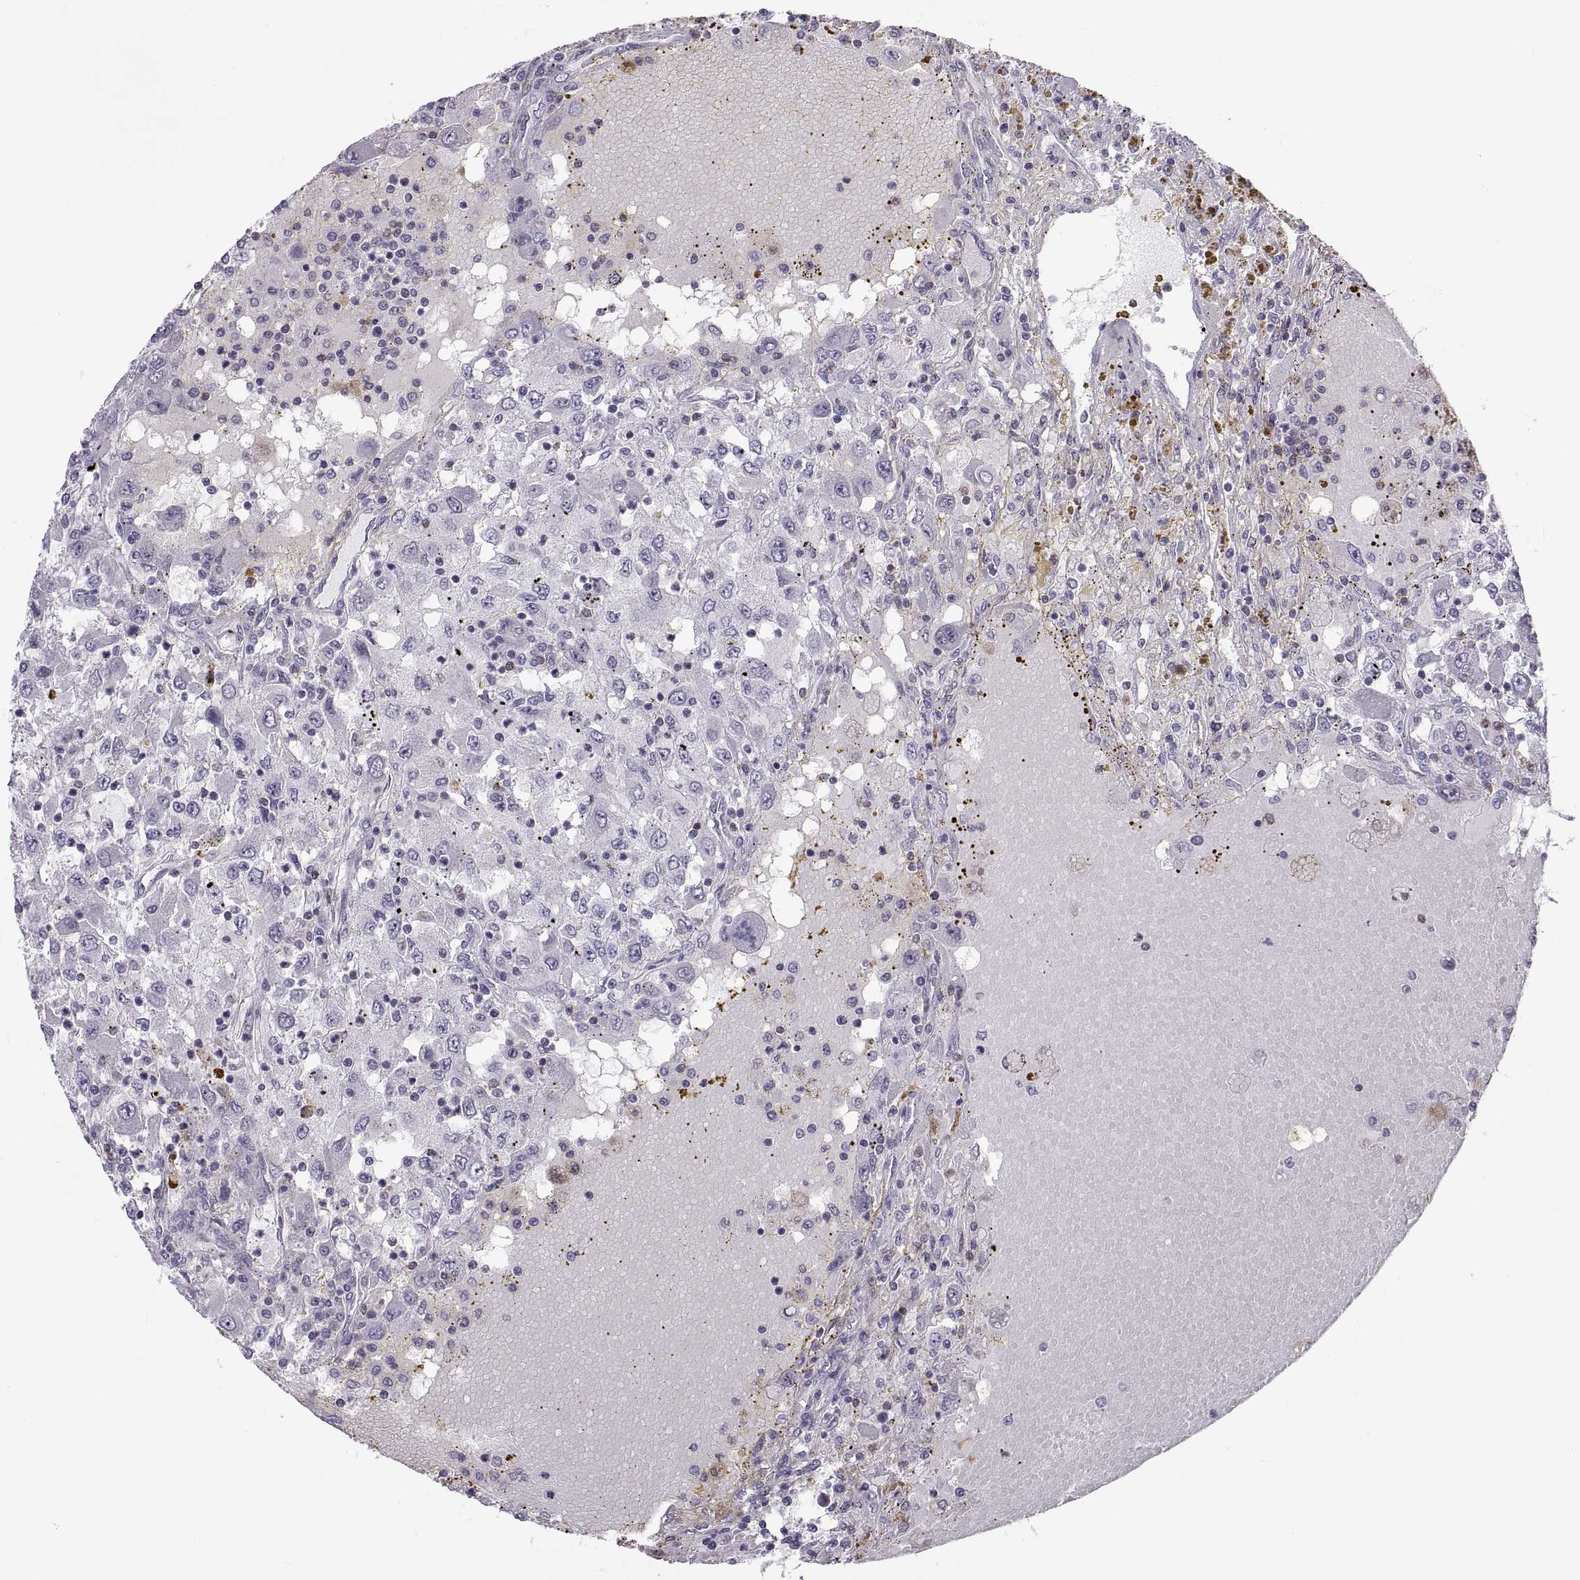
{"staining": {"intensity": "negative", "quantity": "none", "location": "none"}, "tissue": "renal cancer", "cell_type": "Tumor cells", "image_type": "cancer", "snomed": [{"axis": "morphology", "description": "Adenocarcinoma, NOS"}, {"axis": "topography", "description": "Kidney"}], "caption": "Tumor cells are negative for brown protein staining in adenocarcinoma (renal).", "gene": "TTC21A", "patient": {"sex": "female", "age": 67}}